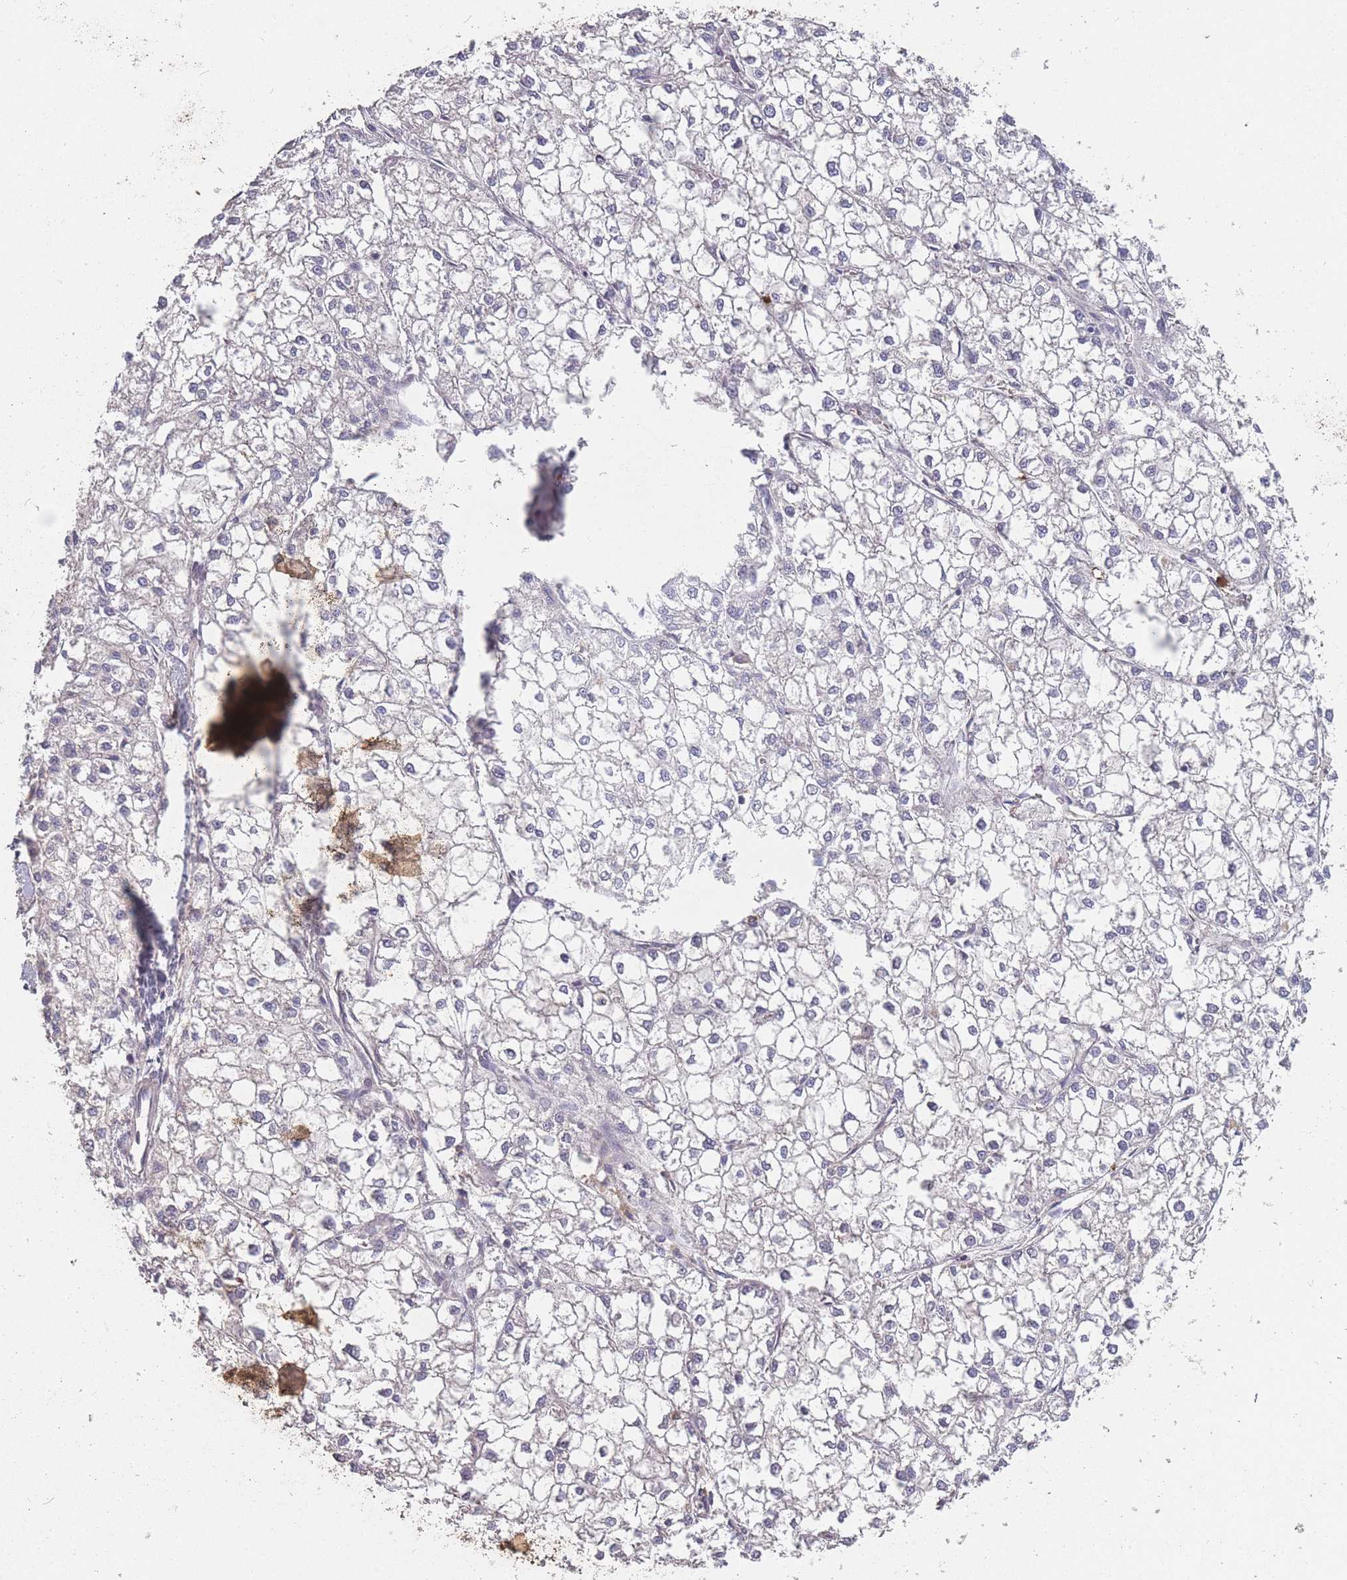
{"staining": {"intensity": "negative", "quantity": "none", "location": "none"}, "tissue": "liver cancer", "cell_type": "Tumor cells", "image_type": "cancer", "snomed": [{"axis": "morphology", "description": "Carcinoma, Hepatocellular, NOS"}, {"axis": "topography", "description": "Liver"}], "caption": "Immunohistochemical staining of hepatocellular carcinoma (liver) exhibits no significant positivity in tumor cells.", "gene": "BST1", "patient": {"sex": "female", "age": 43}}